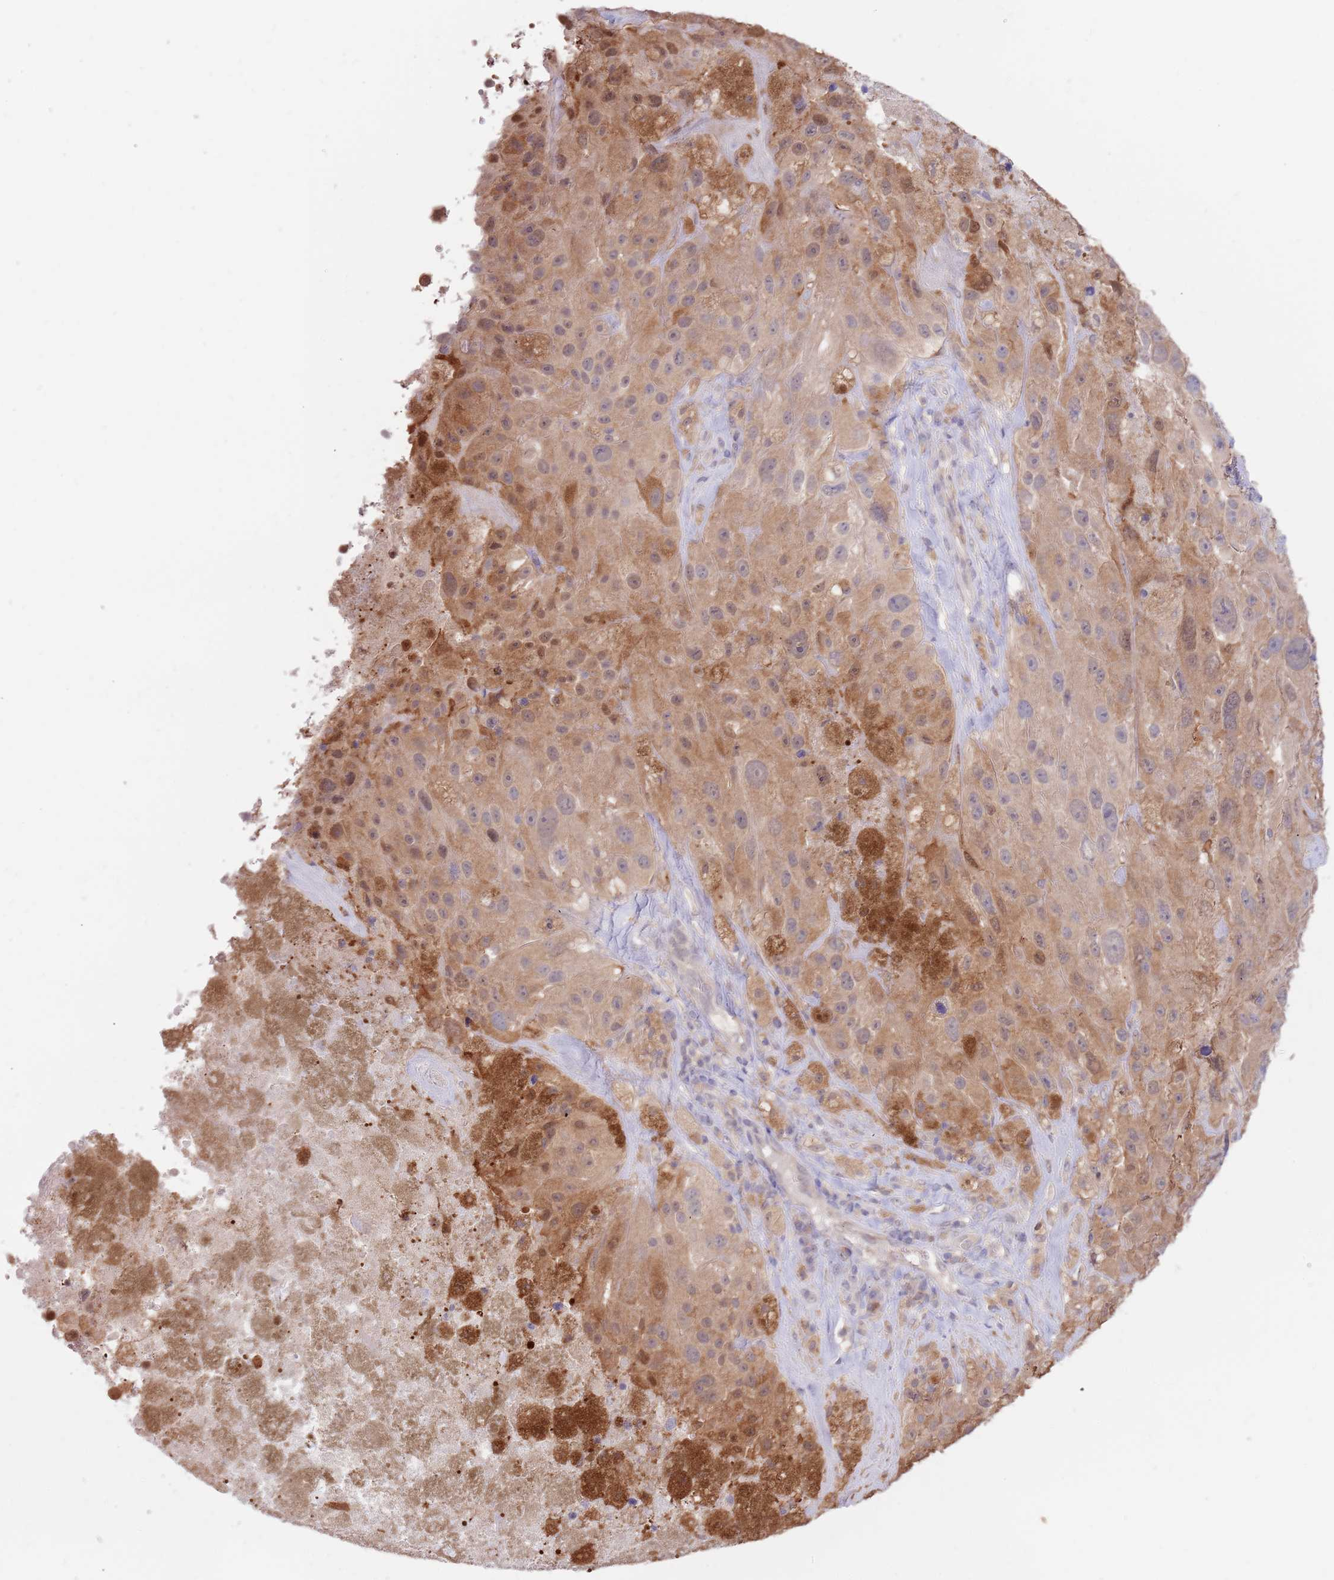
{"staining": {"intensity": "moderate", "quantity": ">75%", "location": "cytoplasmic/membranous"}, "tissue": "melanoma", "cell_type": "Tumor cells", "image_type": "cancer", "snomed": [{"axis": "morphology", "description": "Malignant melanoma, Metastatic site"}, {"axis": "topography", "description": "Lymph node"}], "caption": "Immunohistochemical staining of human malignant melanoma (metastatic site) displays medium levels of moderate cytoplasmic/membranous positivity in about >75% of tumor cells.", "gene": "AP5S1", "patient": {"sex": "male", "age": 62}}